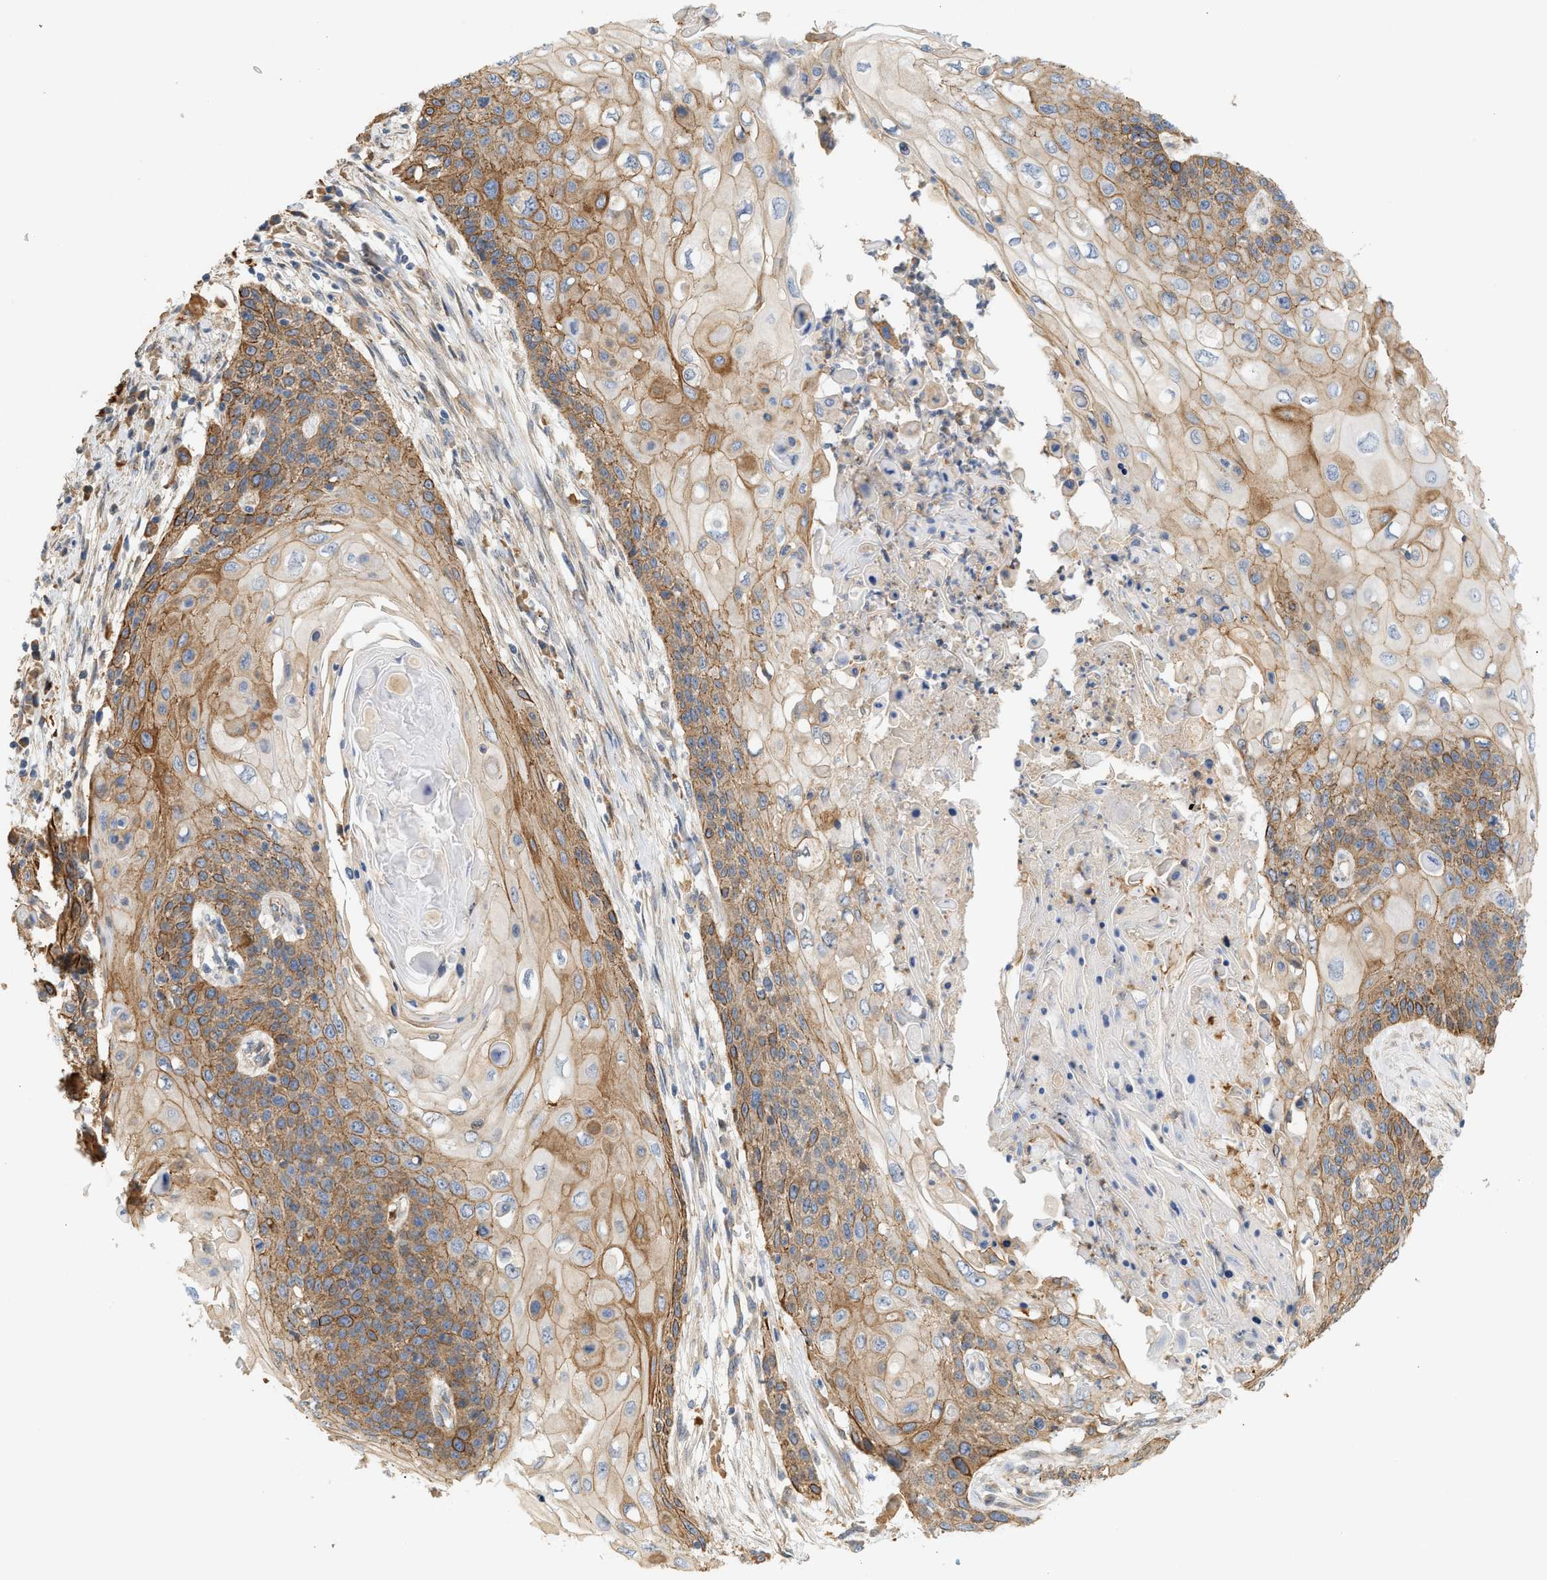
{"staining": {"intensity": "moderate", "quantity": ">75%", "location": "cytoplasmic/membranous"}, "tissue": "cervical cancer", "cell_type": "Tumor cells", "image_type": "cancer", "snomed": [{"axis": "morphology", "description": "Squamous cell carcinoma, NOS"}, {"axis": "topography", "description": "Cervix"}], "caption": "An immunohistochemistry (IHC) photomicrograph of tumor tissue is shown. Protein staining in brown shows moderate cytoplasmic/membranous positivity in squamous cell carcinoma (cervical) within tumor cells.", "gene": "CTXN1", "patient": {"sex": "female", "age": 39}}